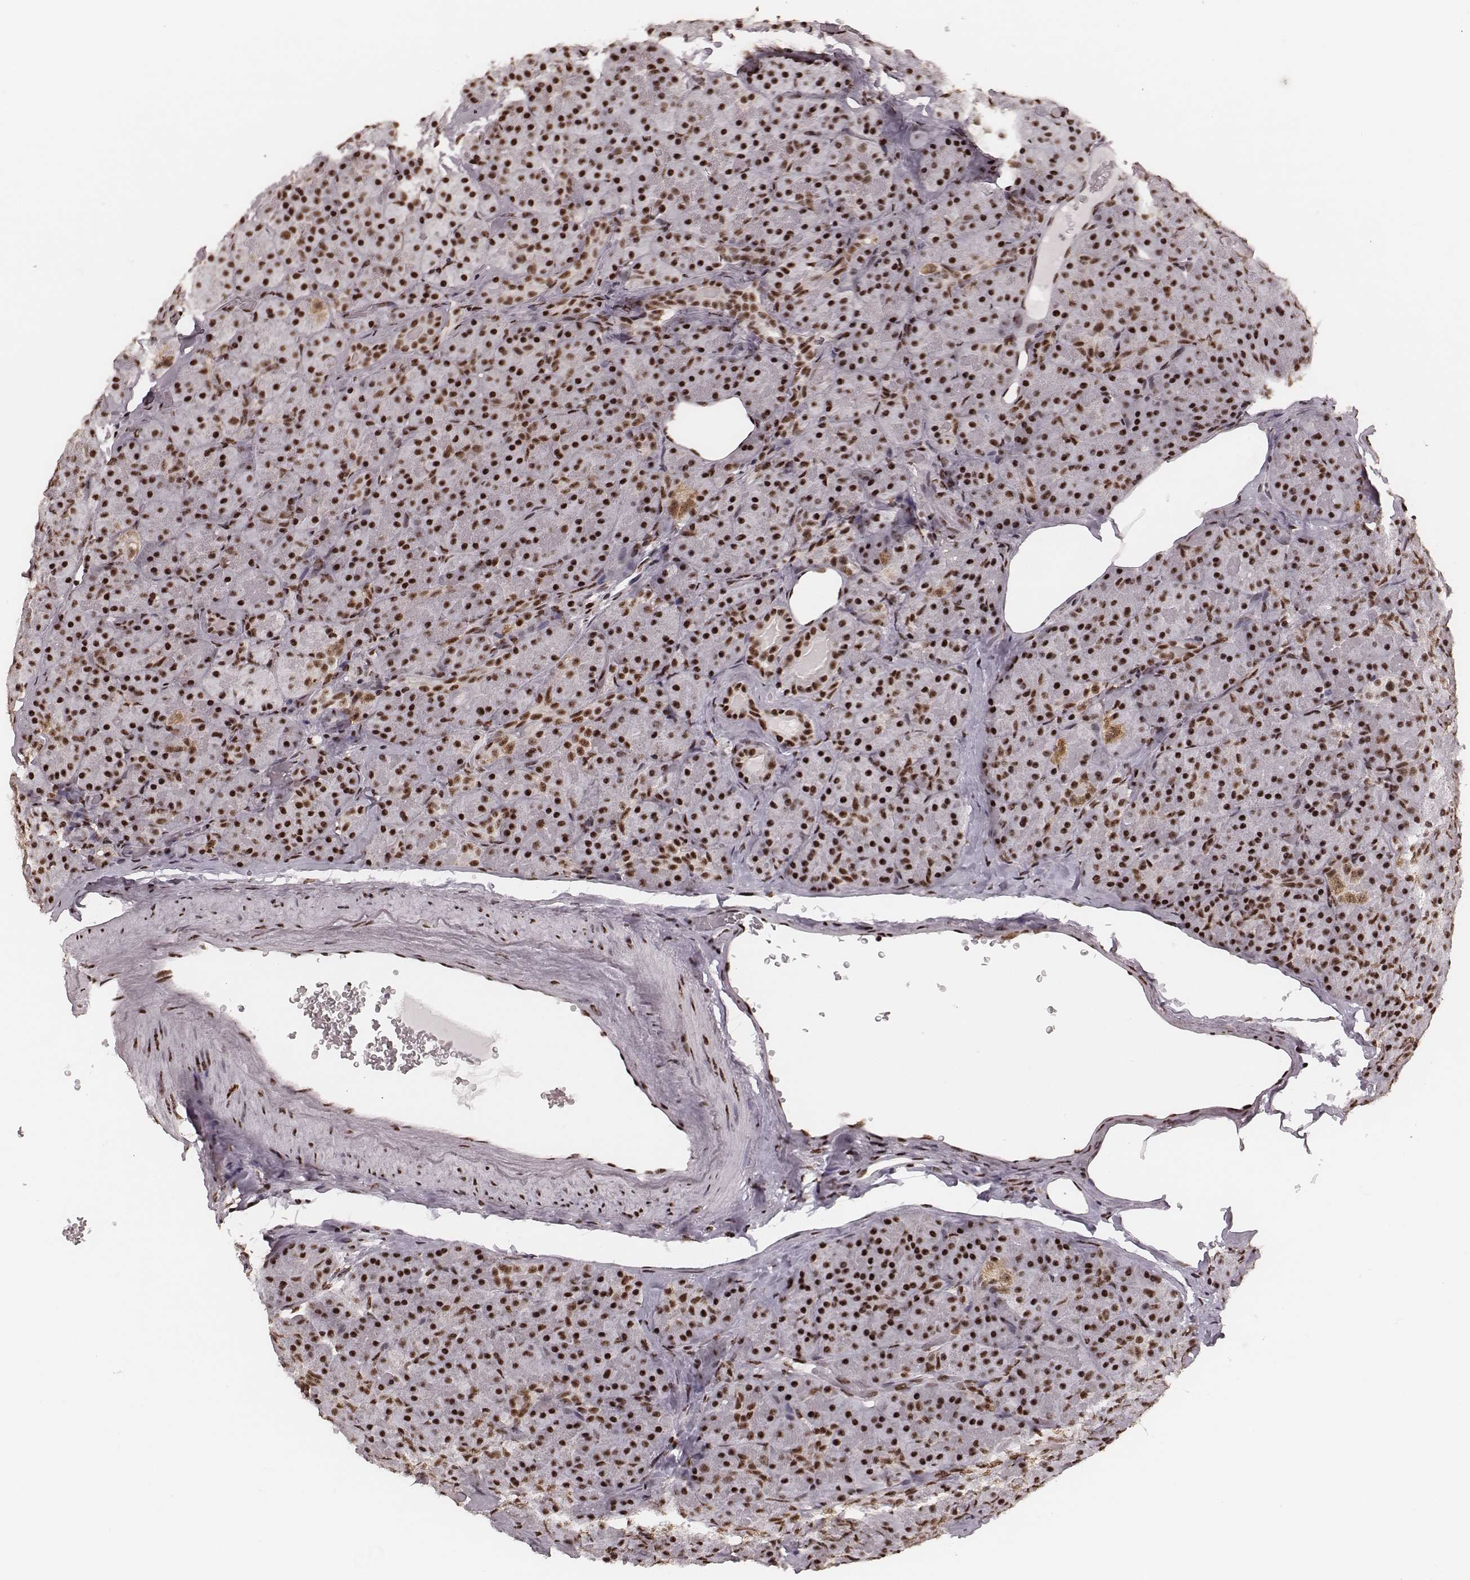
{"staining": {"intensity": "strong", "quantity": ">75%", "location": "nuclear"}, "tissue": "pancreas", "cell_type": "Exocrine glandular cells", "image_type": "normal", "snomed": [{"axis": "morphology", "description": "Normal tissue, NOS"}, {"axis": "topography", "description": "Pancreas"}], "caption": "This histopathology image exhibits normal pancreas stained with immunohistochemistry to label a protein in brown. The nuclear of exocrine glandular cells show strong positivity for the protein. Nuclei are counter-stained blue.", "gene": "LUC7L", "patient": {"sex": "male", "age": 57}}